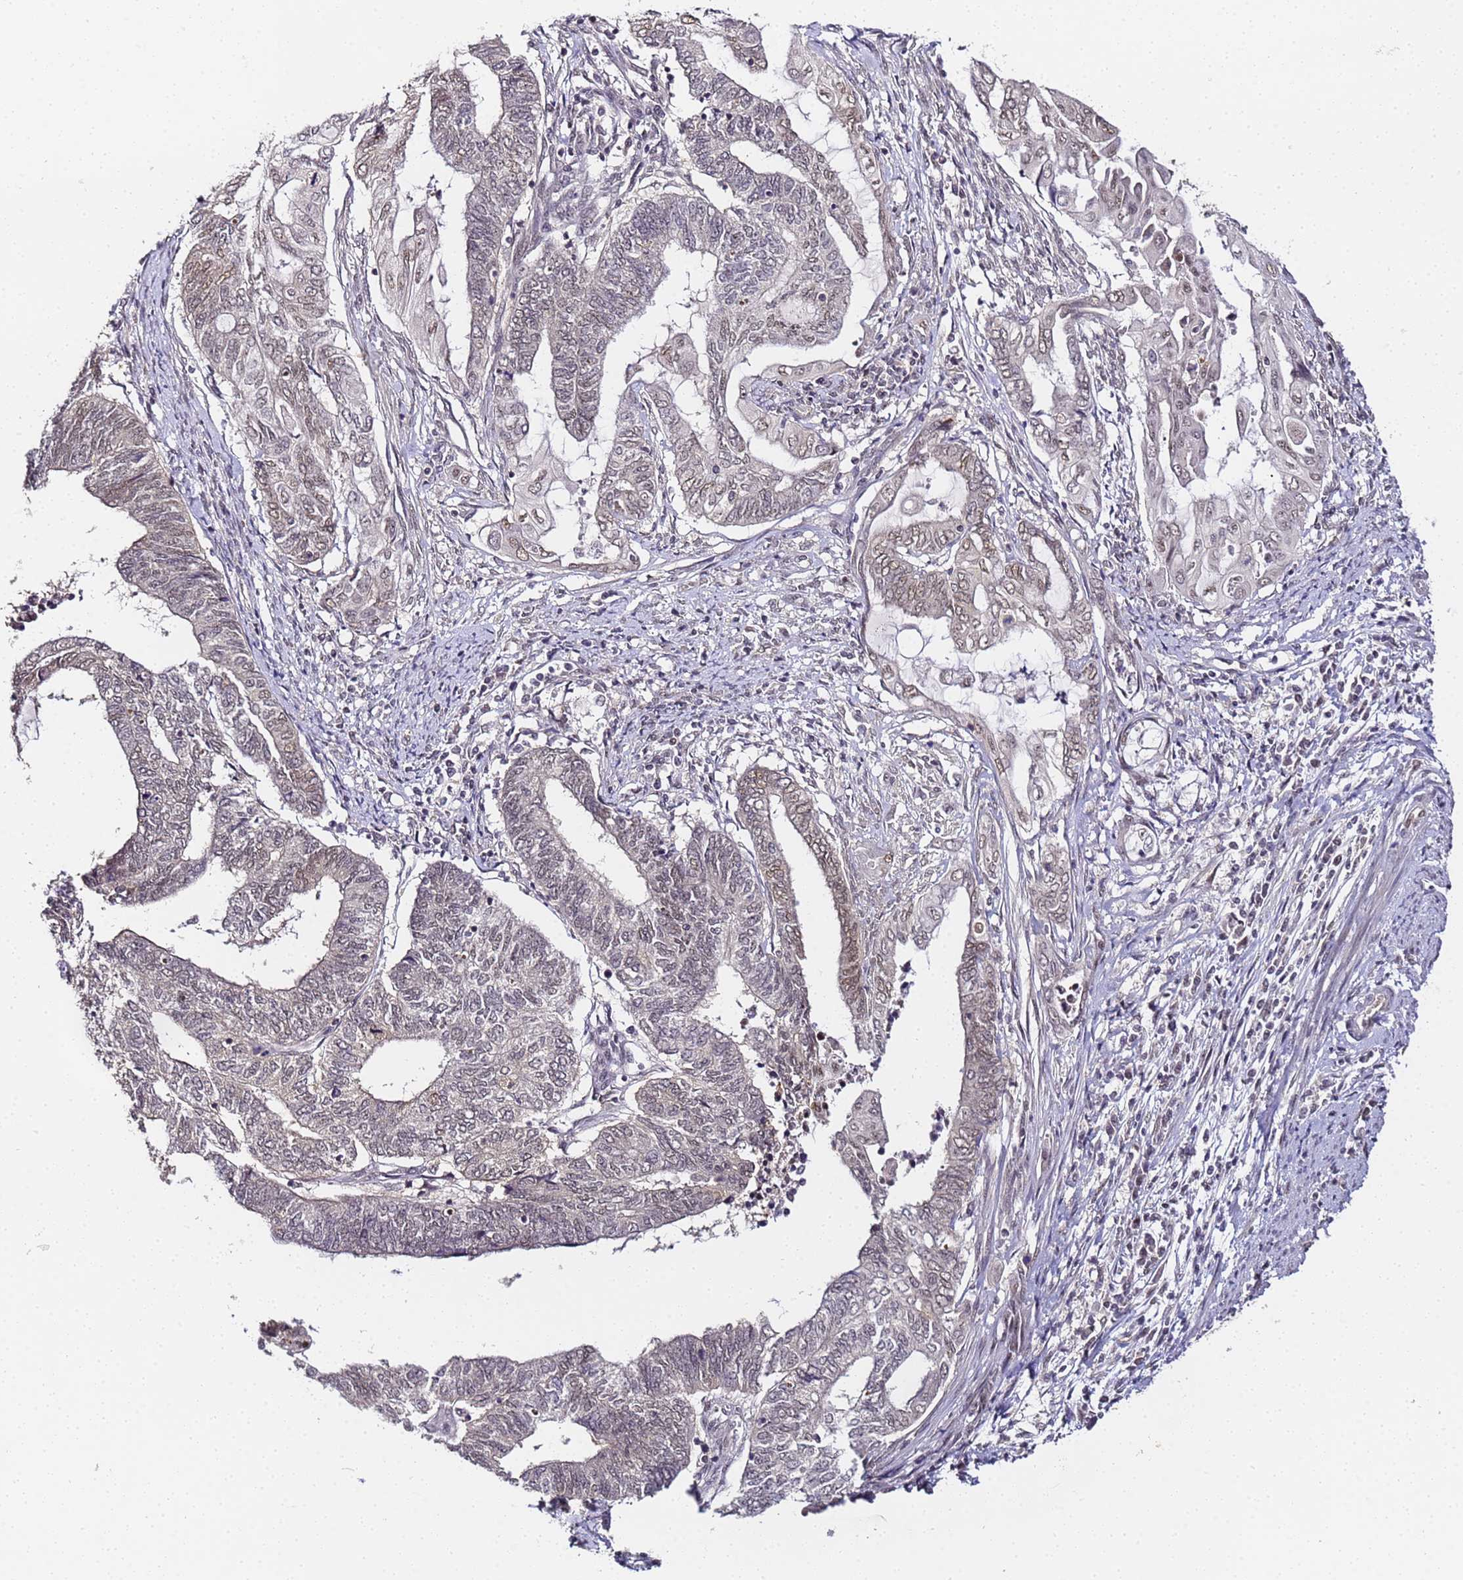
{"staining": {"intensity": "weak", "quantity": "25%-75%", "location": "nuclear"}, "tissue": "endometrial cancer", "cell_type": "Tumor cells", "image_type": "cancer", "snomed": [{"axis": "morphology", "description": "Adenocarcinoma, NOS"}, {"axis": "topography", "description": "Uterus"}, {"axis": "topography", "description": "Endometrium"}], "caption": "This micrograph demonstrates adenocarcinoma (endometrial) stained with immunohistochemistry to label a protein in brown. The nuclear of tumor cells show weak positivity for the protein. Nuclei are counter-stained blue.", "gene": "LSM3", "patient": {"sex": "female", "age": 70}}